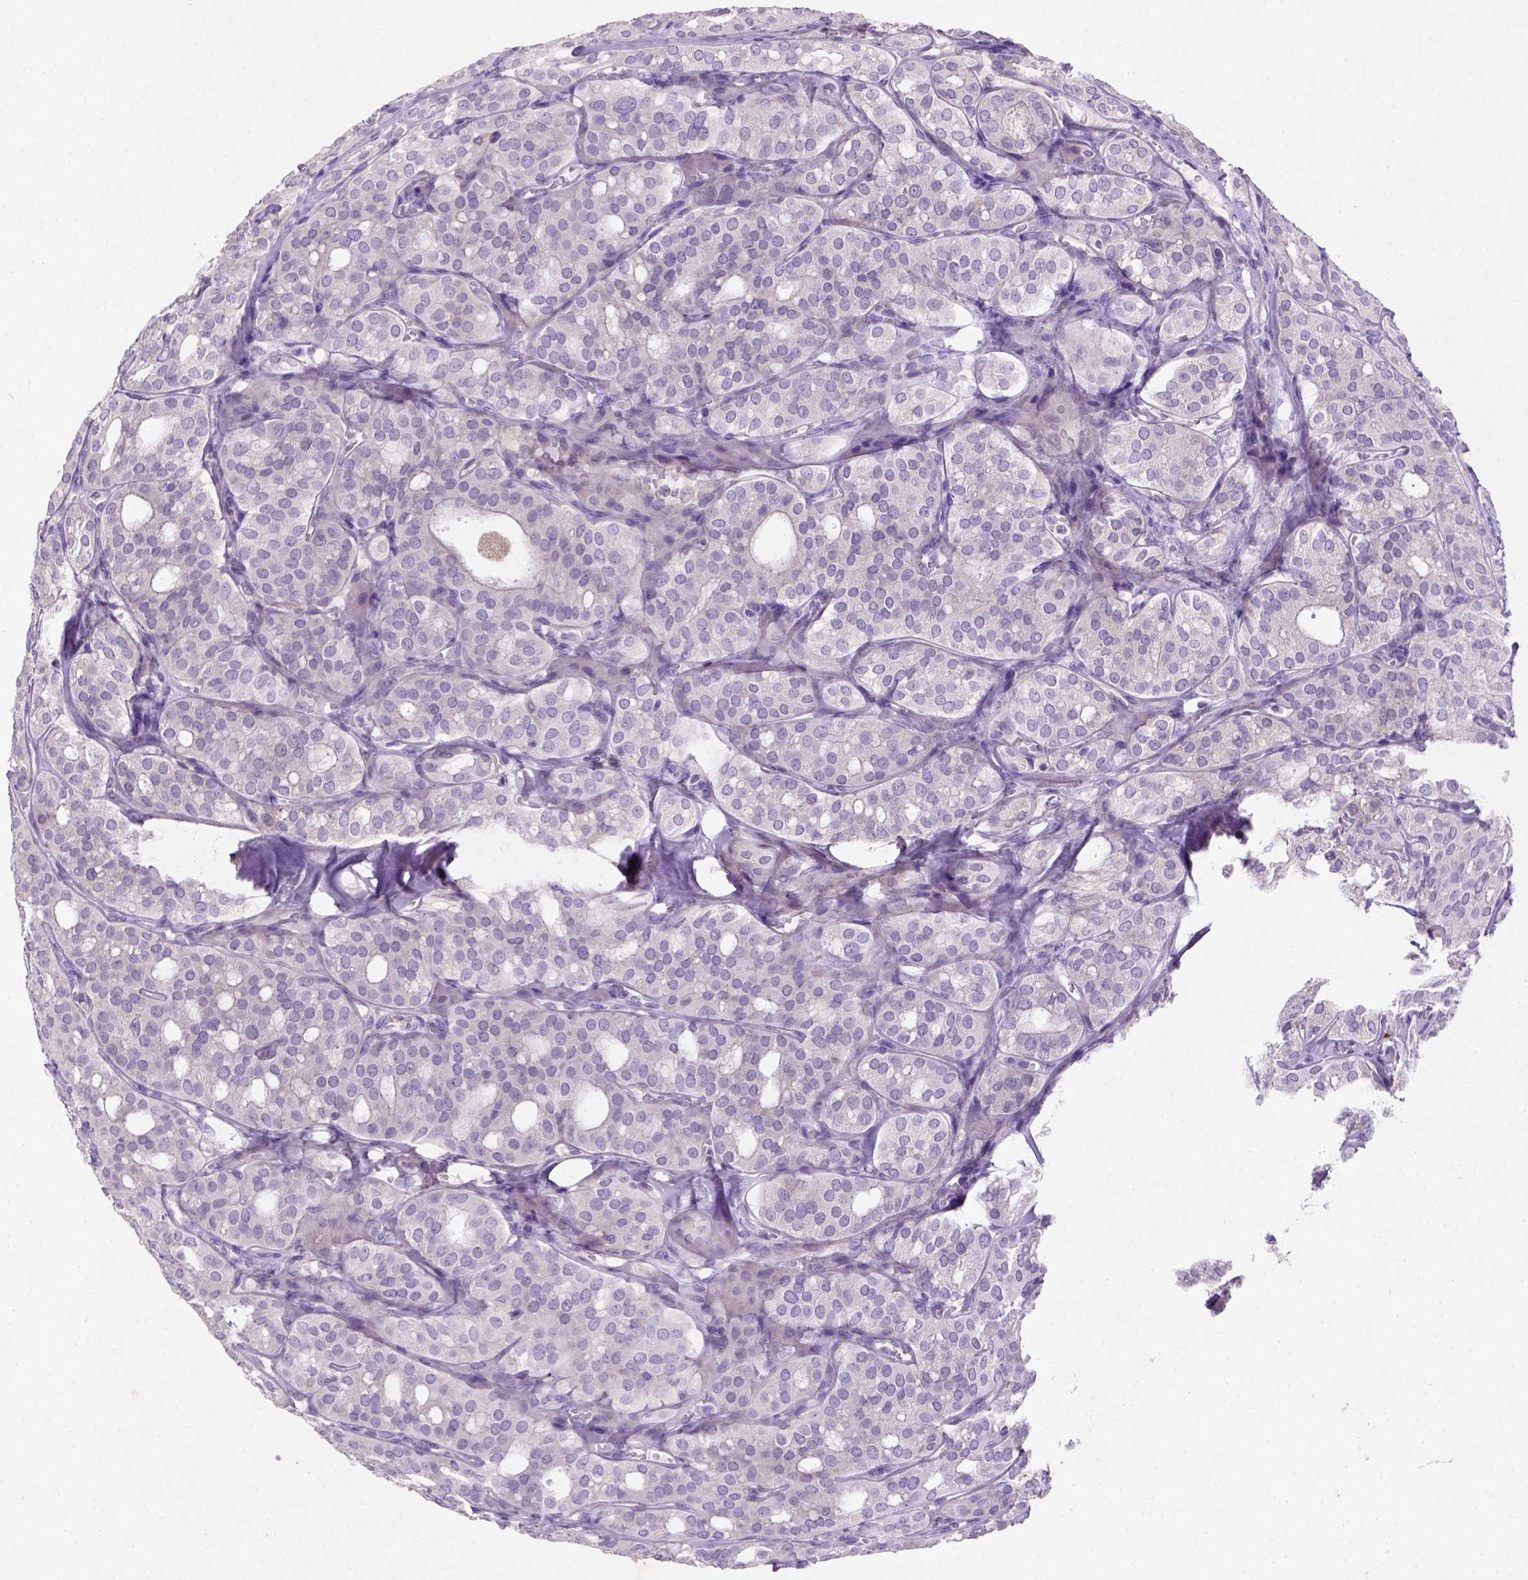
{"staining": {"intensity": "negative", "quantity": "none", "location": "none"}, "tissue": "thyroid cancer", "cell_type": "Tumor cells", "image_type": "cancer", "snomed": [{"axis": "morphology", "description": "Follicular adenoma carcinoma, NOS"}, {"axis": "topography", "description": "Thyroid gland"}], "caption": "DAB (3,3'-diaminobenzidine) immunohistochemical staining of thyroid follicular adenoma carcinoma exhibits no significant positivity in tumor cells. Brightfield microscopy of immunohistochemistry stained with DAB (brown) and hematoxylin (blue), captured at high magnification.", "gene": "NUDT2", "patient": {"sex": "male", "age": 75}}